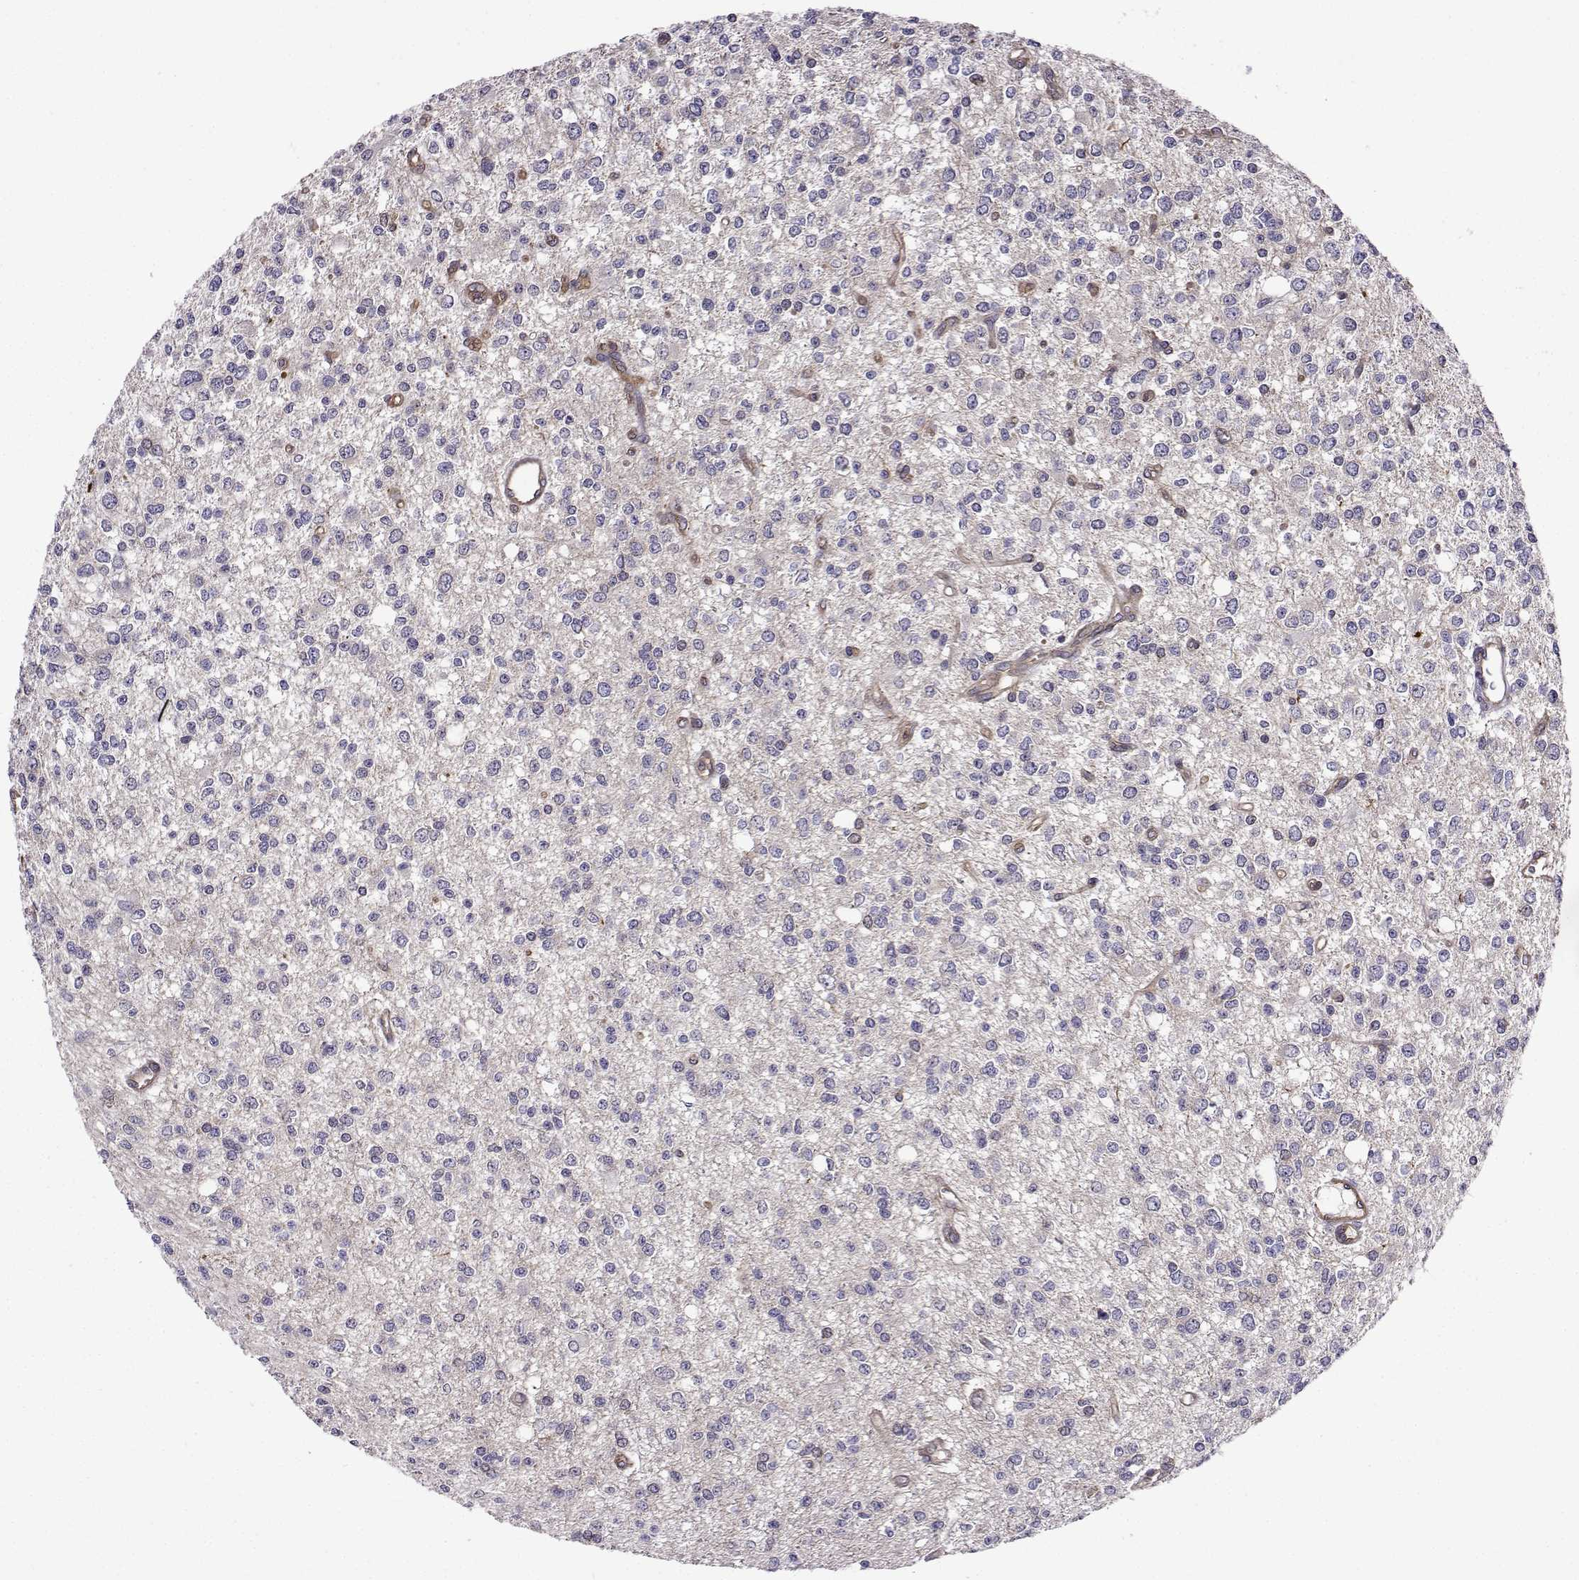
{"staining": {"intensity": "negative", "quantity": "none", "location": "none"}, "tissue": "glioma", "cell_type": "Tumor cells", "image_type": "cancer", "snomed": [{"axis": "morphology", "description": "Glioma, malignant, Low grade"}, {"axis": "topography", "description": "Brain"}], "caption": "Immunohistochemistry (IHC) photomicrograph of neoplastic tissue: glioma stained with DAB (3,3'-diaminobenzidine) shows no significant protein expression in tumor cells.", "gene": "ITGB8", "patient": {"sex": "male", "age": 67}}